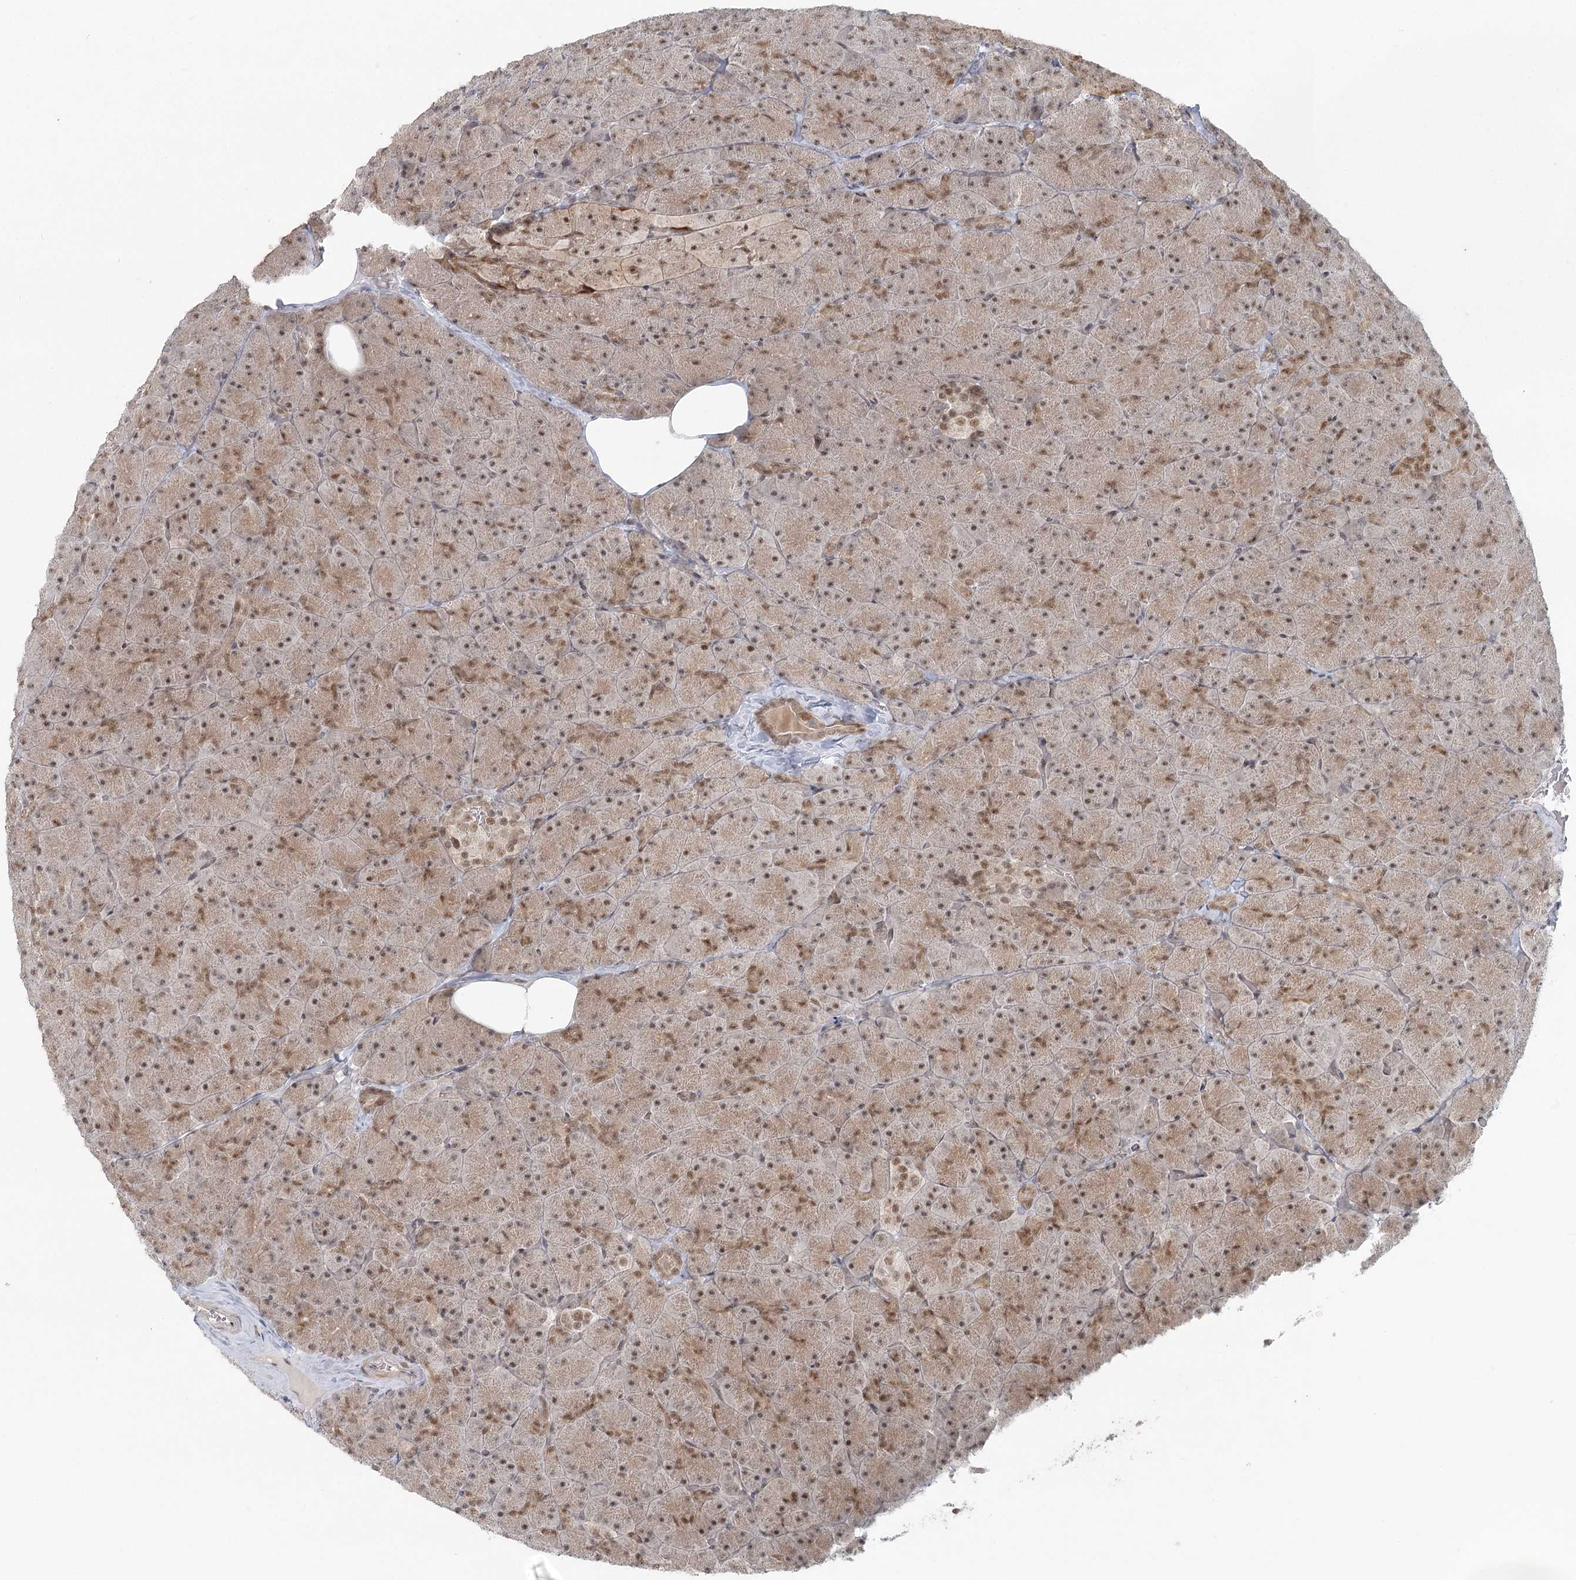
{"staining": {"intensity": "moderate", "quantity": ">75%", "location": "cytoplasmic/membranous,nuclear"}, "tissue": "pancreas", "cell_type": "Exocrine glandular cells", "image_type": "normal", "snomed": [{"axis": "morphology", "description": "Normal tissue, NOS"}, {"axis": "topography", "description": "Pancreas"}], "caption": "Exocrine glandular cells display medium levels of moderate cytoplasmic/membranous,nuclear expression in approximately >75% of cells in benign pancreas. (brown staining indicates protein expression, while blue staining denotes nuclei).", "gene": "R3HCC1L", "patient": {"sex": "male", "age": 36}}